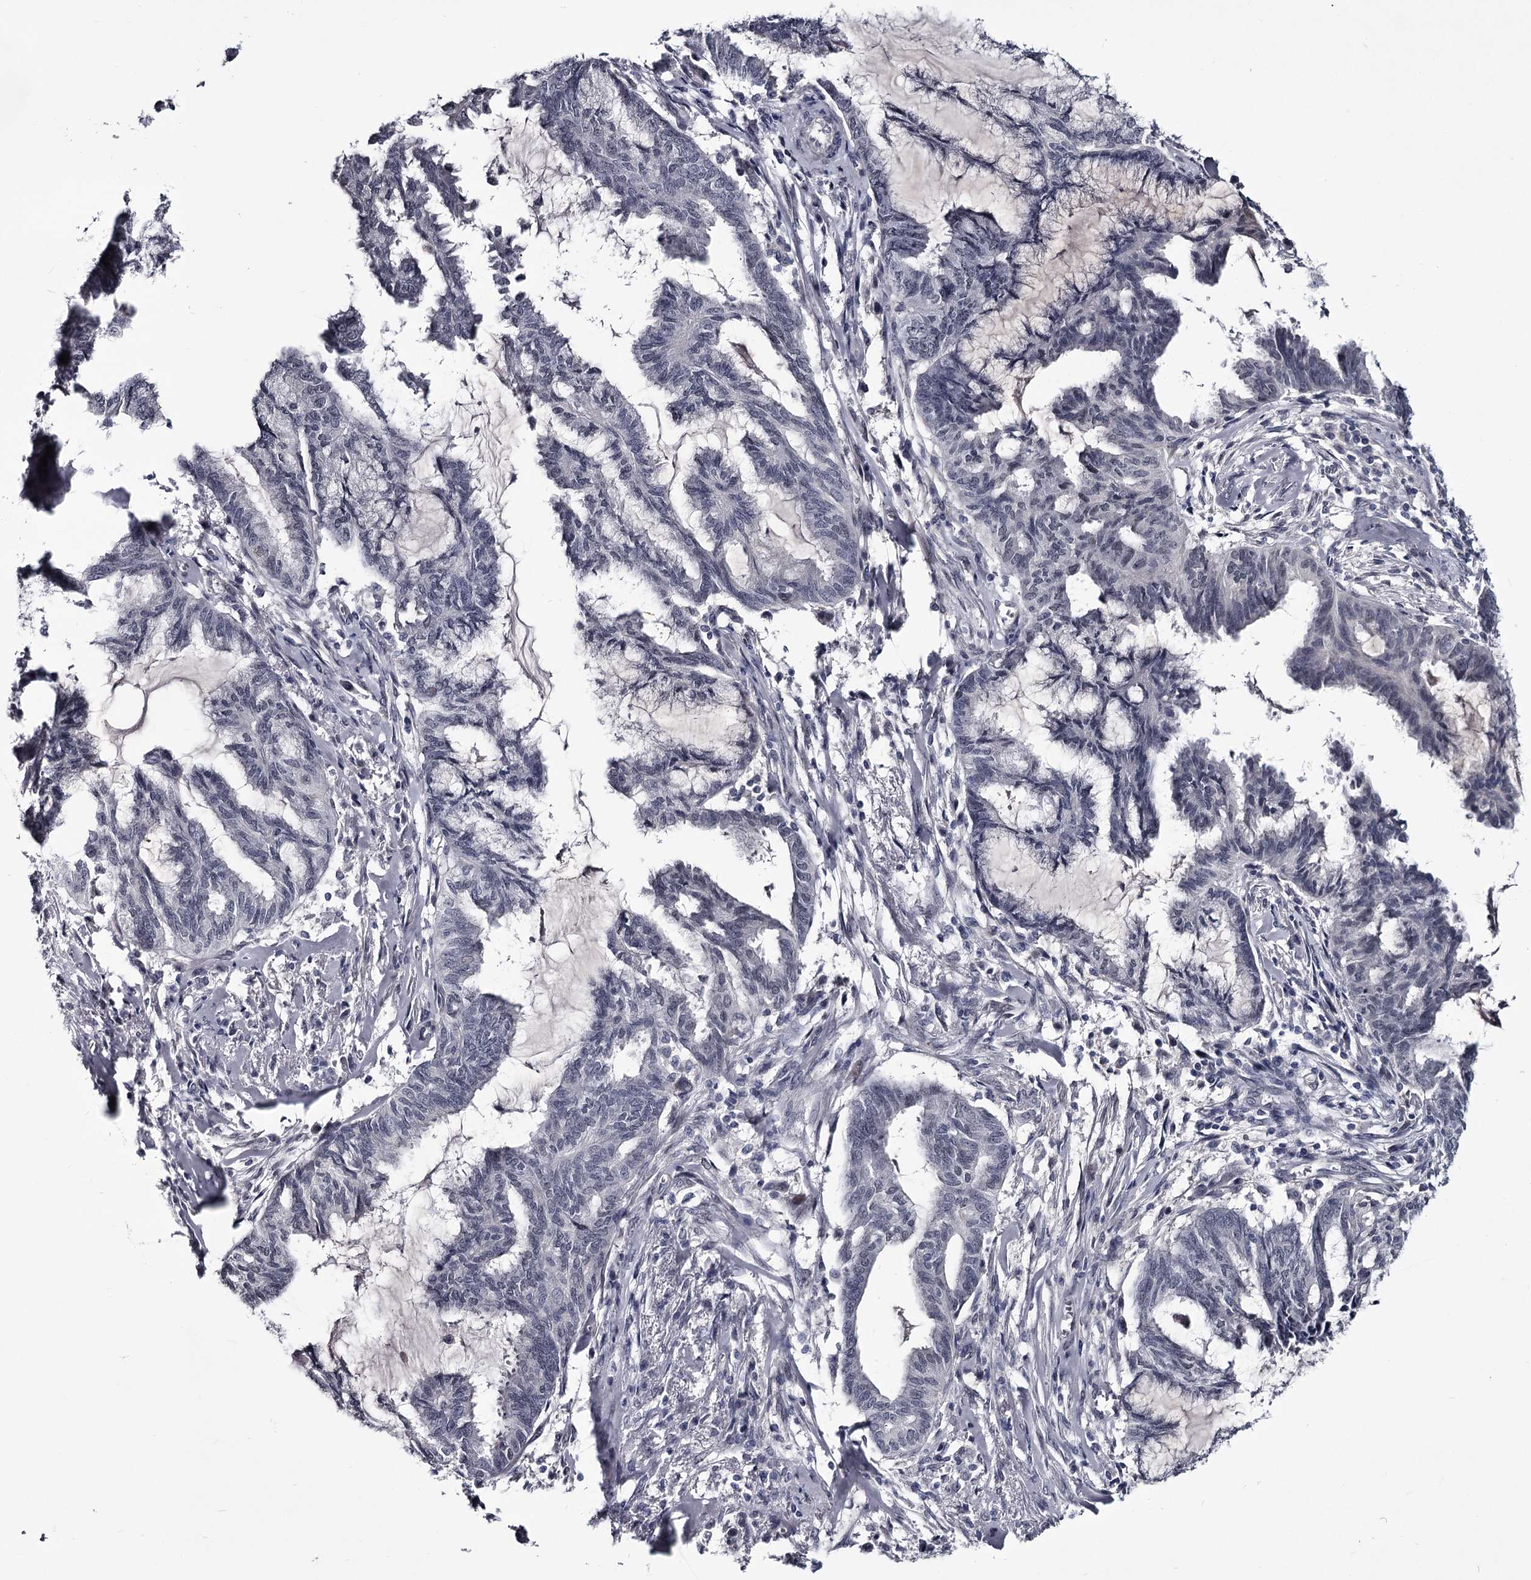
{"staining": {"intensity": "negative", "quantity": "none", "location": "none"}, "tissue": "endometrial cancer", "cell_type": "Tumor cells", "image_type": "cancer", "snomed": [{"axis": "morphology", "description": "Adenocarcinoma, NOS"}, {"axis": "topography", "description": "Endometrium"}], "caption": "Endometrial cancer was stained to show a protein in brown. There is no significant staining in tumor cells.", "gene": "PRPF40B", "patient": {"sex": "female", "age": 86}}